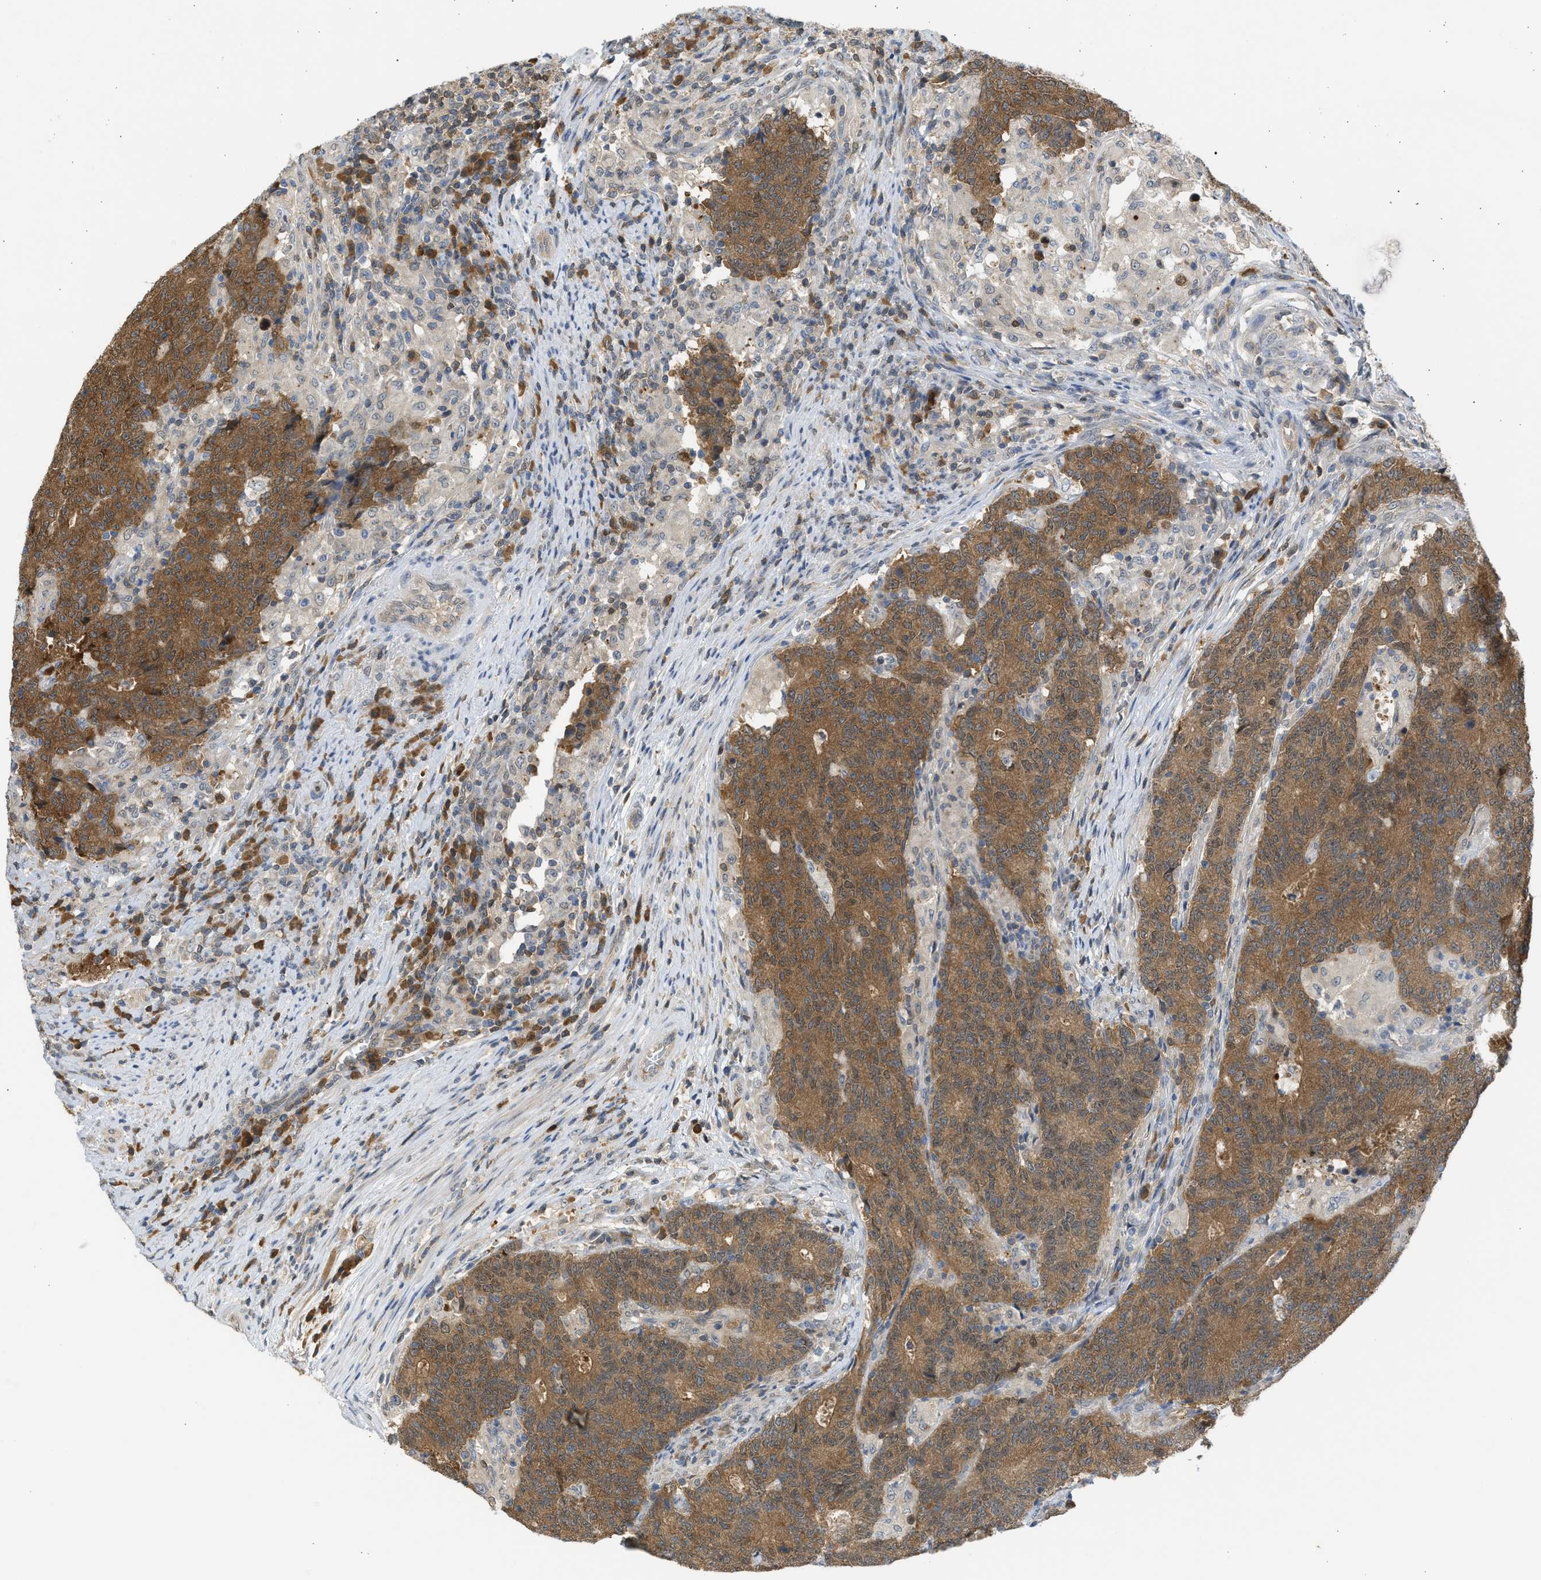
{"staining": {"intensity": "moderate", "quantity": ">75%", "location": "cytoplasmic/membranous"}, "tissue": "colorectal cancer", "cell_type": "Tumor cells", "image_type": "cancer", "snomed": [{"axis": "morphology", "description": "Normal tissue, NOS"}, {"axis": "morphology", "description": "Adenocarcinoma, NOS"}, {"axis": "topography", "description": "Colon"}], "caption": "High-magnification brightfield microscopy of colorectal cancer (adenocarcinoma) stained with DAB (brown) and counterstained with hematoxylin (blue). tumor cells exhibit moderate cytoplasmic/membranous expression is appreciated in approximately>75% of cells. (DAB = brown stain, brightfield microscopy at high magnification).", "gene": "MAPK7", "patient": {"sex": "female", "age": 75}}